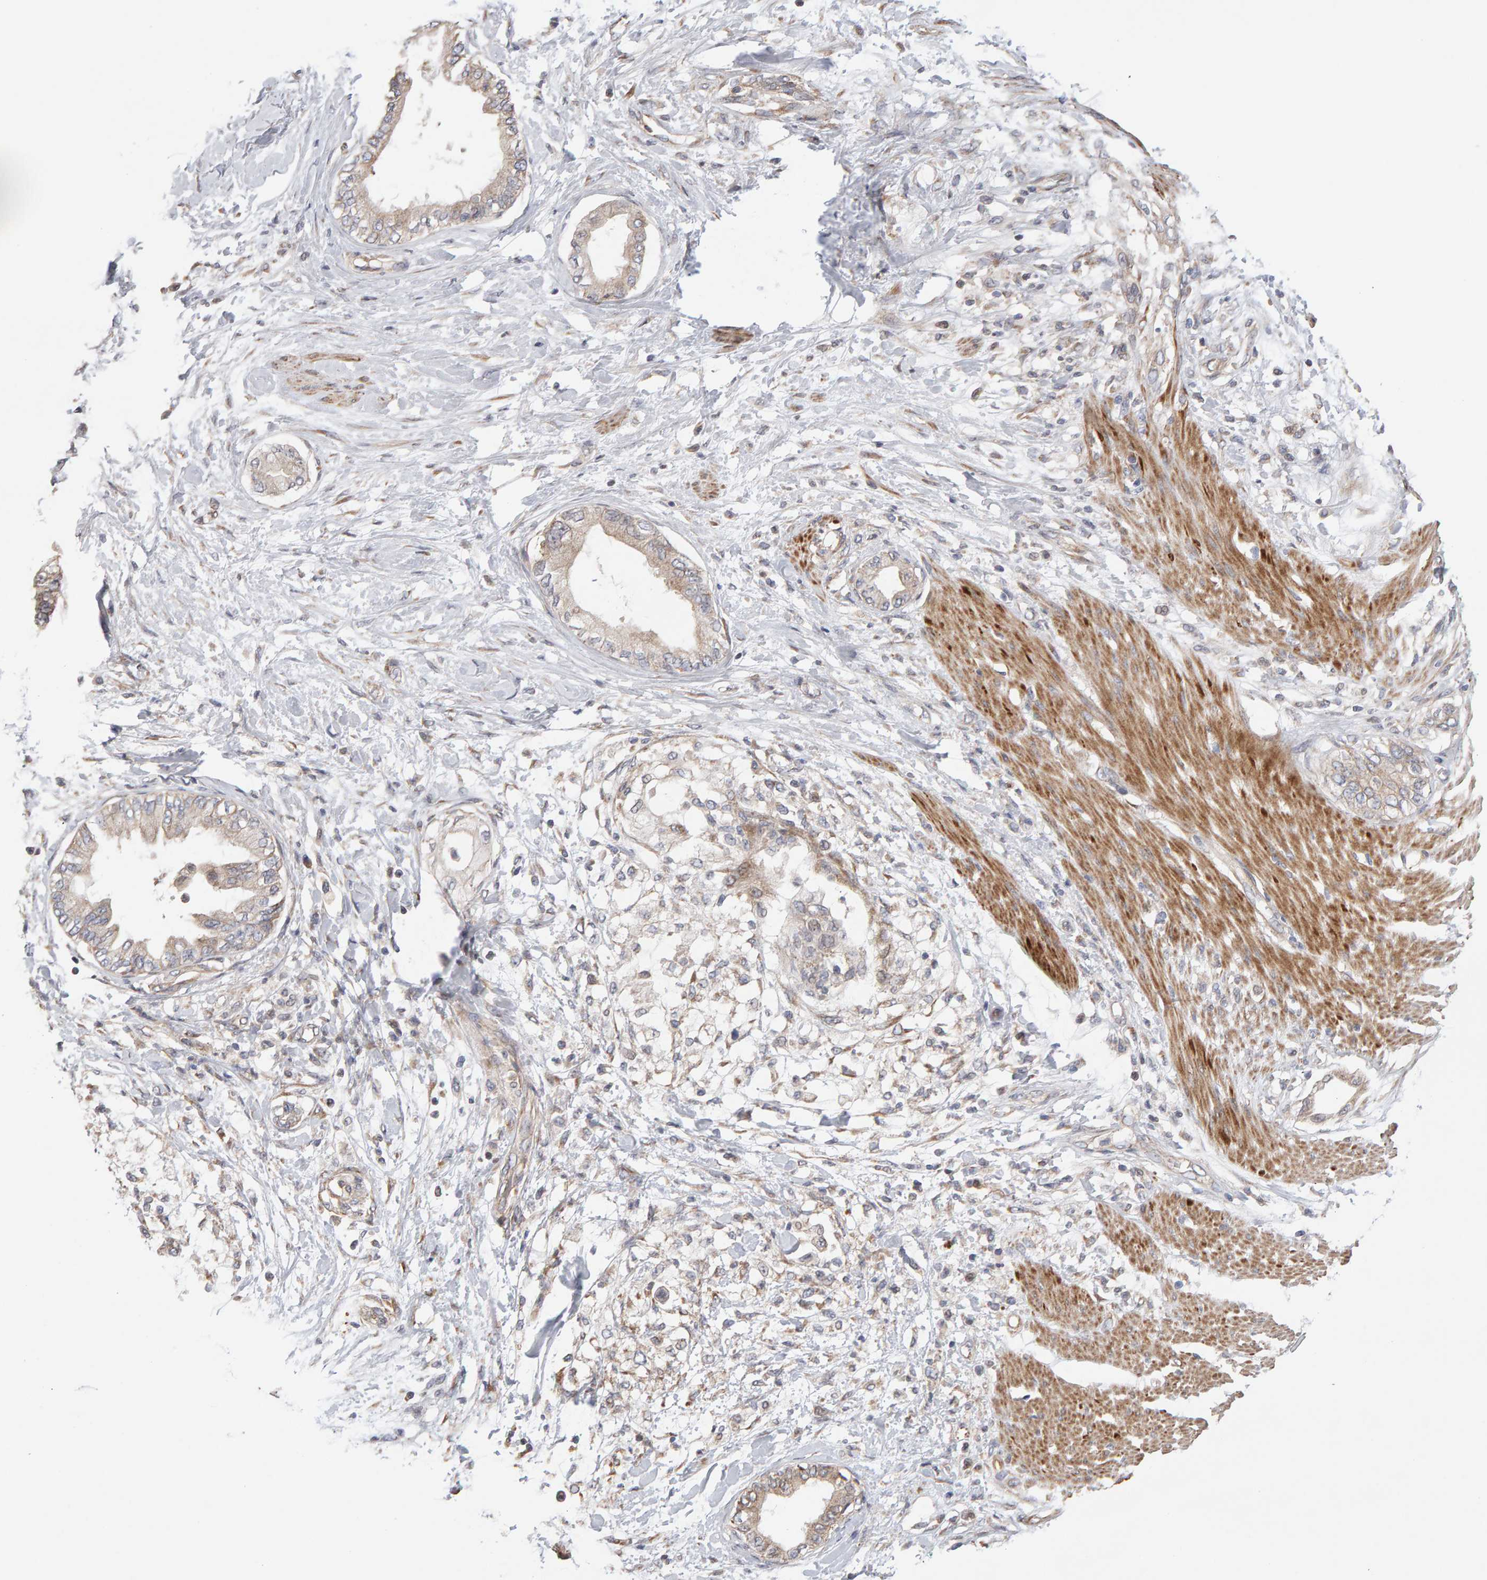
{"staining": {"intensity": "weak", "quantity": "<25%", "location": "cytoplasmic/membranous"}, "tissue": "pancreatic cancer", "cell_type": "Tumor cells", "image_type": "cancer", "snomed": [{"axis": "morphology", "description": "Normal tissue, NOS"}, {"axis": "morphology", "description": "Adenocarcinoma, NOS"}, {"axis": "topography", "description": "Pancreas"}, {"axis": "topography", "description": "Duodenum"}], "caption": "This is a micrograph of IHC staining of pancreatic adenocarcinoma, which shows no expression in tumor cells. Nuclei are stained in blue.", "gene": "LZTS1", "patient": {"sex": "female", "age": 60}}